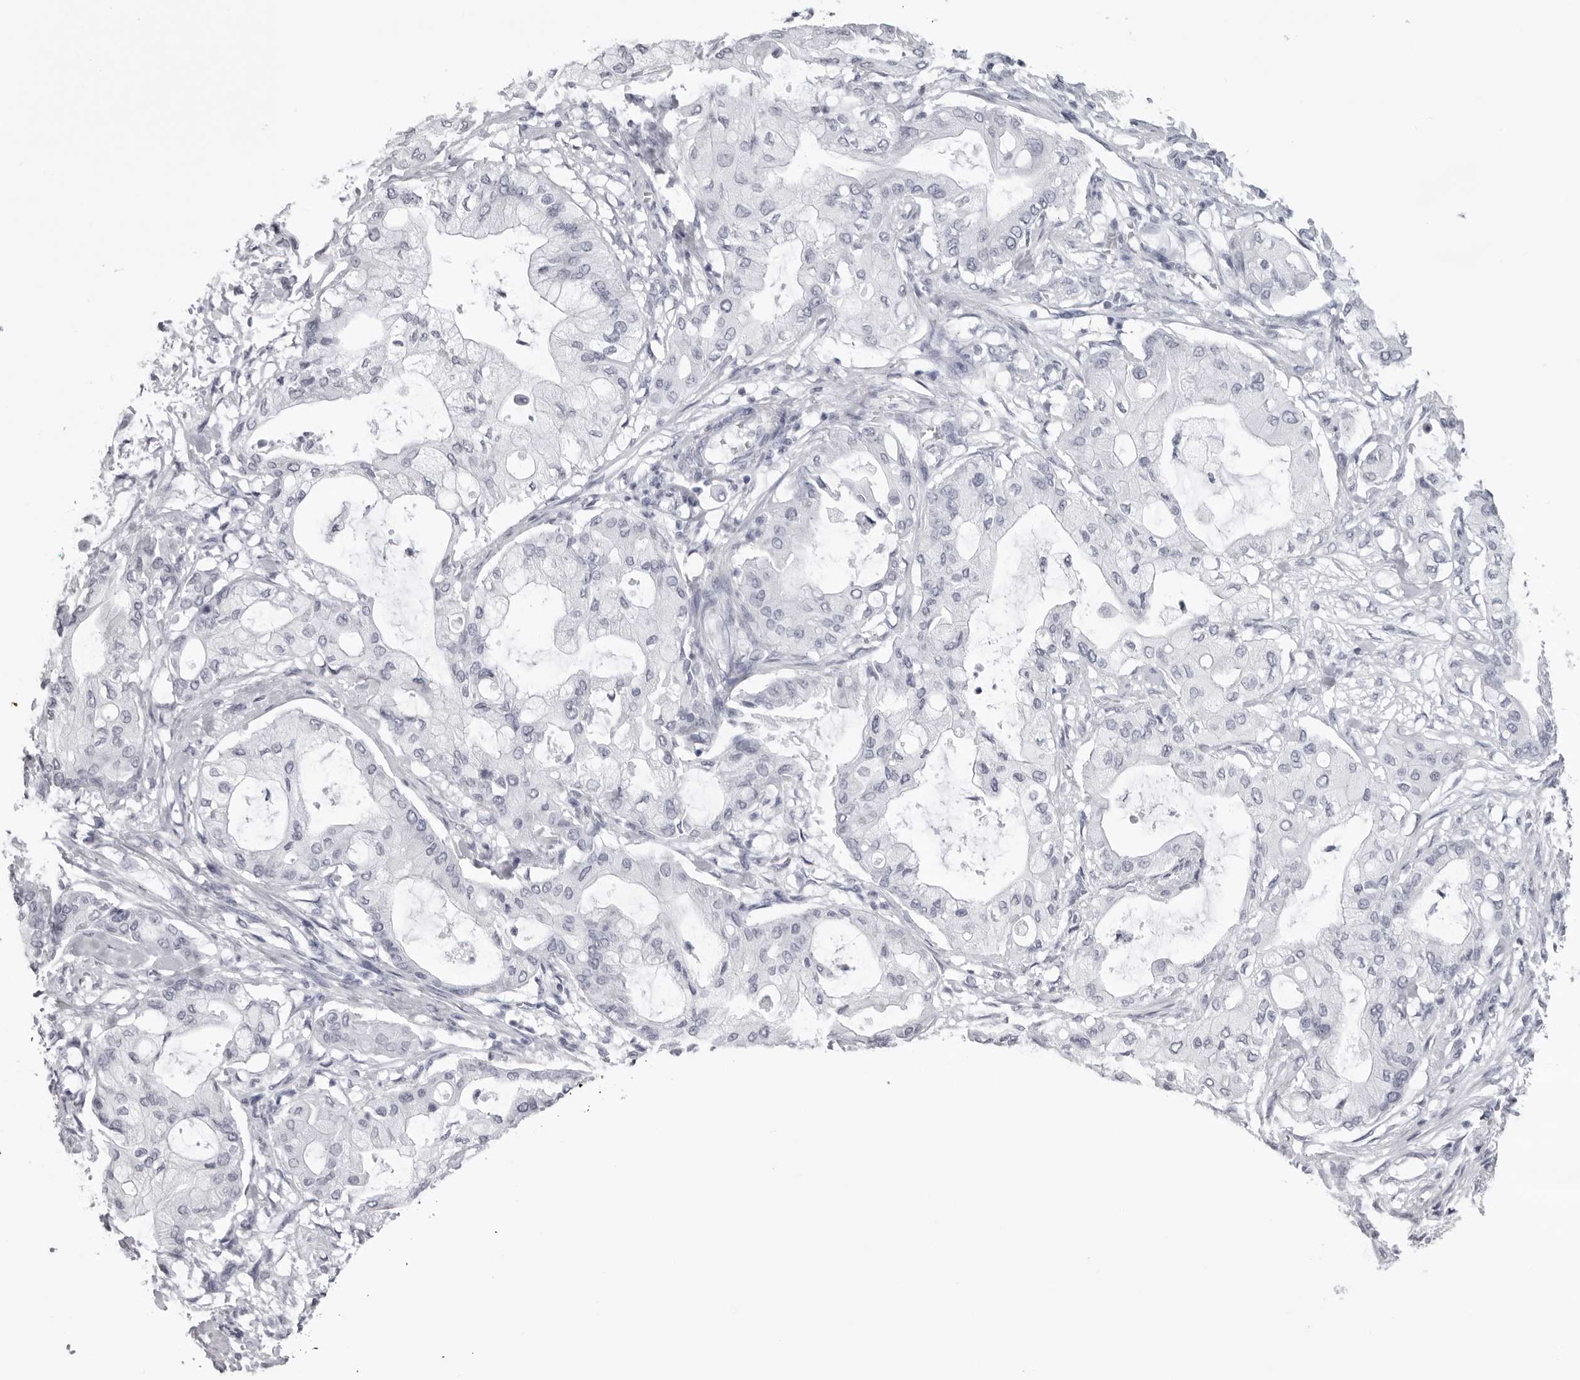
{"staining": {"intensity": "negative", "quantity": "none", "location": "none"}, "tissue": "pancreatic cancer", "cell_type": "Tumor cells", "image_type": "cancer", "snomed": [{"axis": "morphology", "description": "Adenocarcinoma, NOS"}, {"axis": "morphology", "description": "Adenocarcinoma, metastatic, NOS"}, {"axis": "topography", "description": "Lymph node"}, {"axis": "topography", "description": "Pancreas"}, {"axis": "topography", "description": "Duodenum"}], "caption": "Immunohistochemical staining of human pancreatic cancer (adenocarcinoma) demonstrates no significant expression in tumor cells.", "gene": "KLK9", "patient": {"sex": "female", "age": 64}}